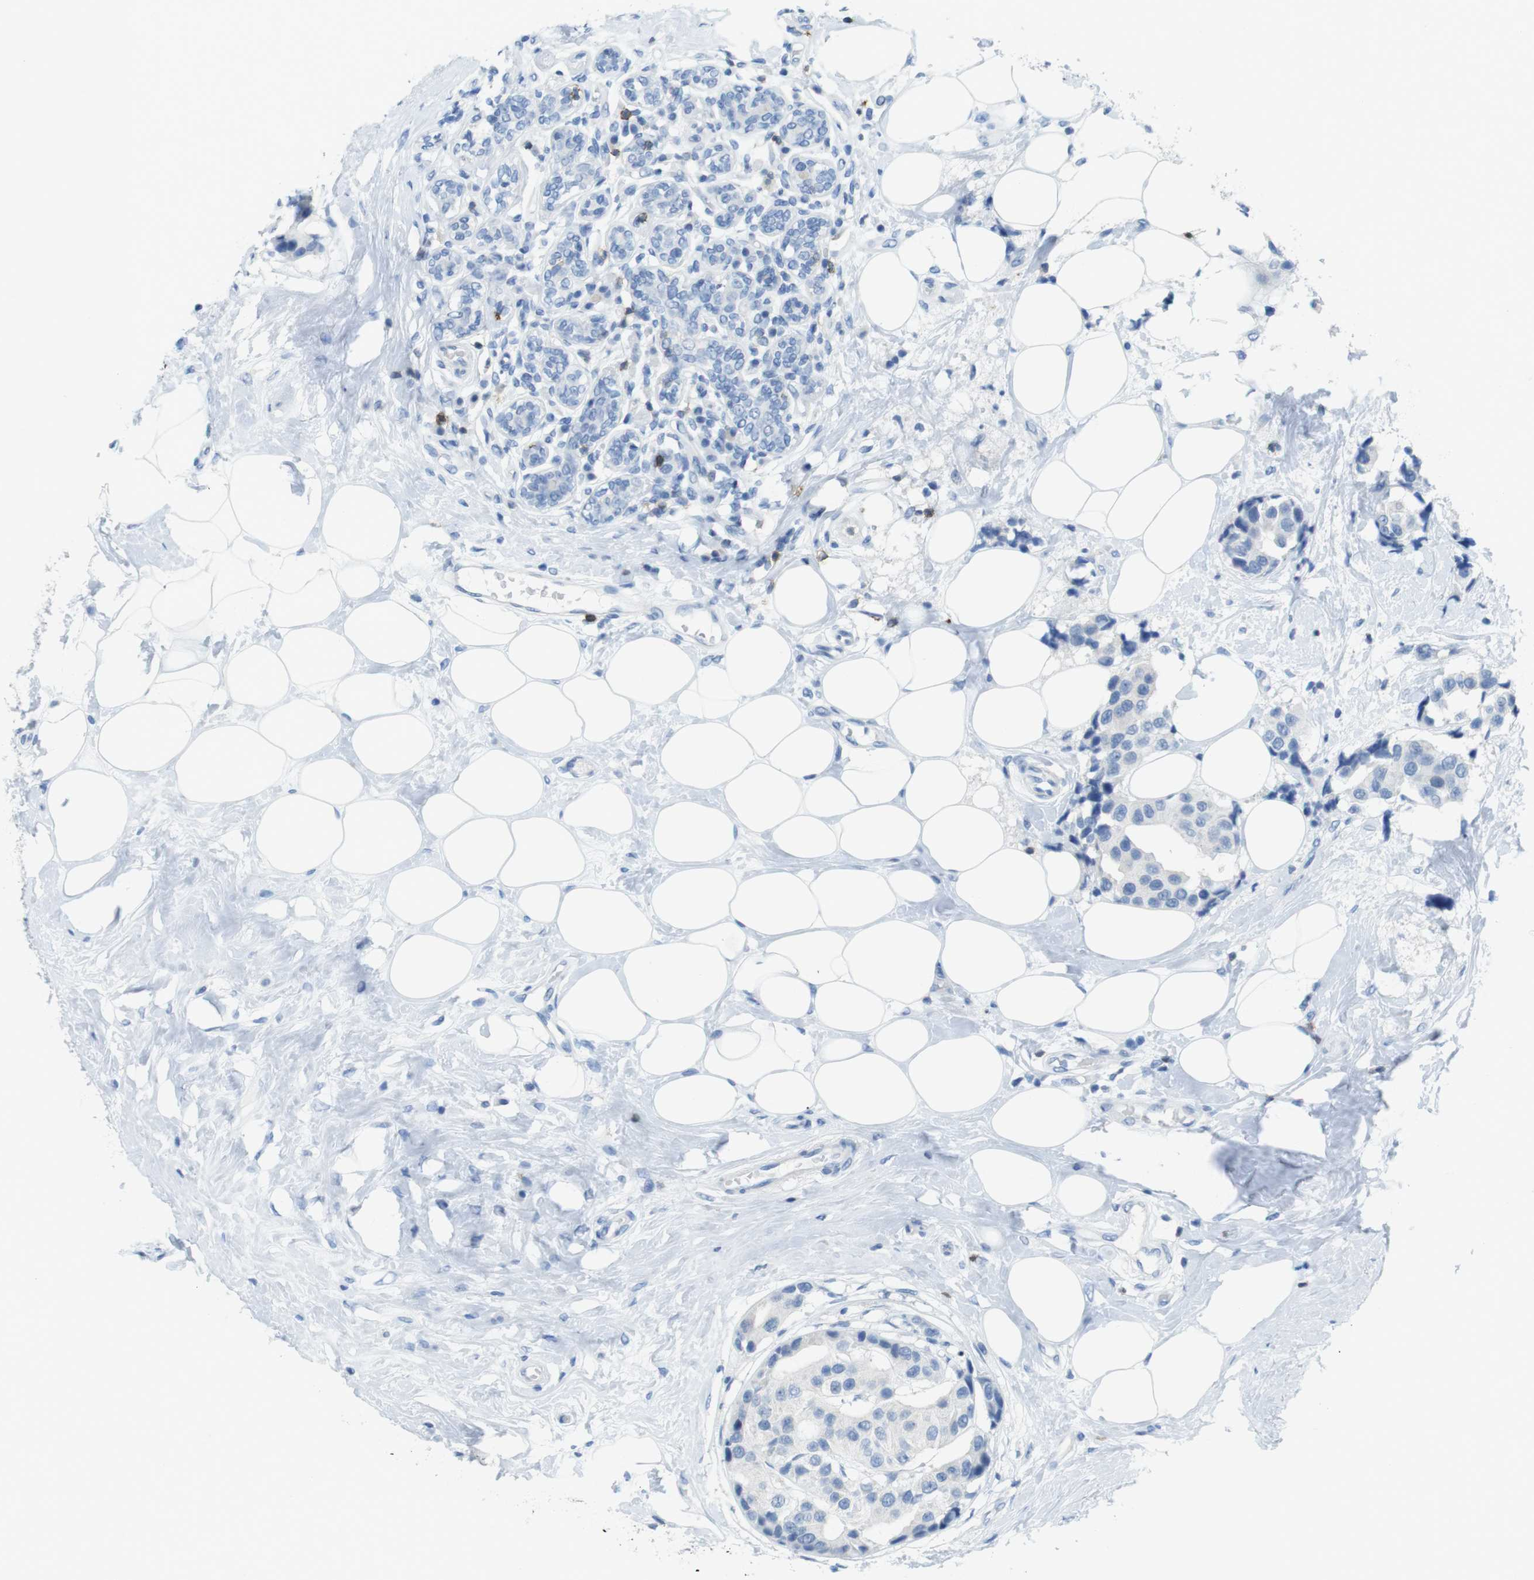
{"staining": {"intensity": "negative", "quantity": "none", "location": "none"}, "tissue": "breast cancer", "cell_type": "Tumor cells", "image_type": "cancer", "snomed": [{"axis": "morphology", "description": "Normal tissue, NOS"}, {"axis": "morphology", "description": "Duct carcinoma"}, {"axis": "topography", "description": "Breast"}], "caption": "Tumor cells are negative for brown protein staining in breast cancer.", "gene": "CD5", "patient": {"sex": "female", "age": 39}}